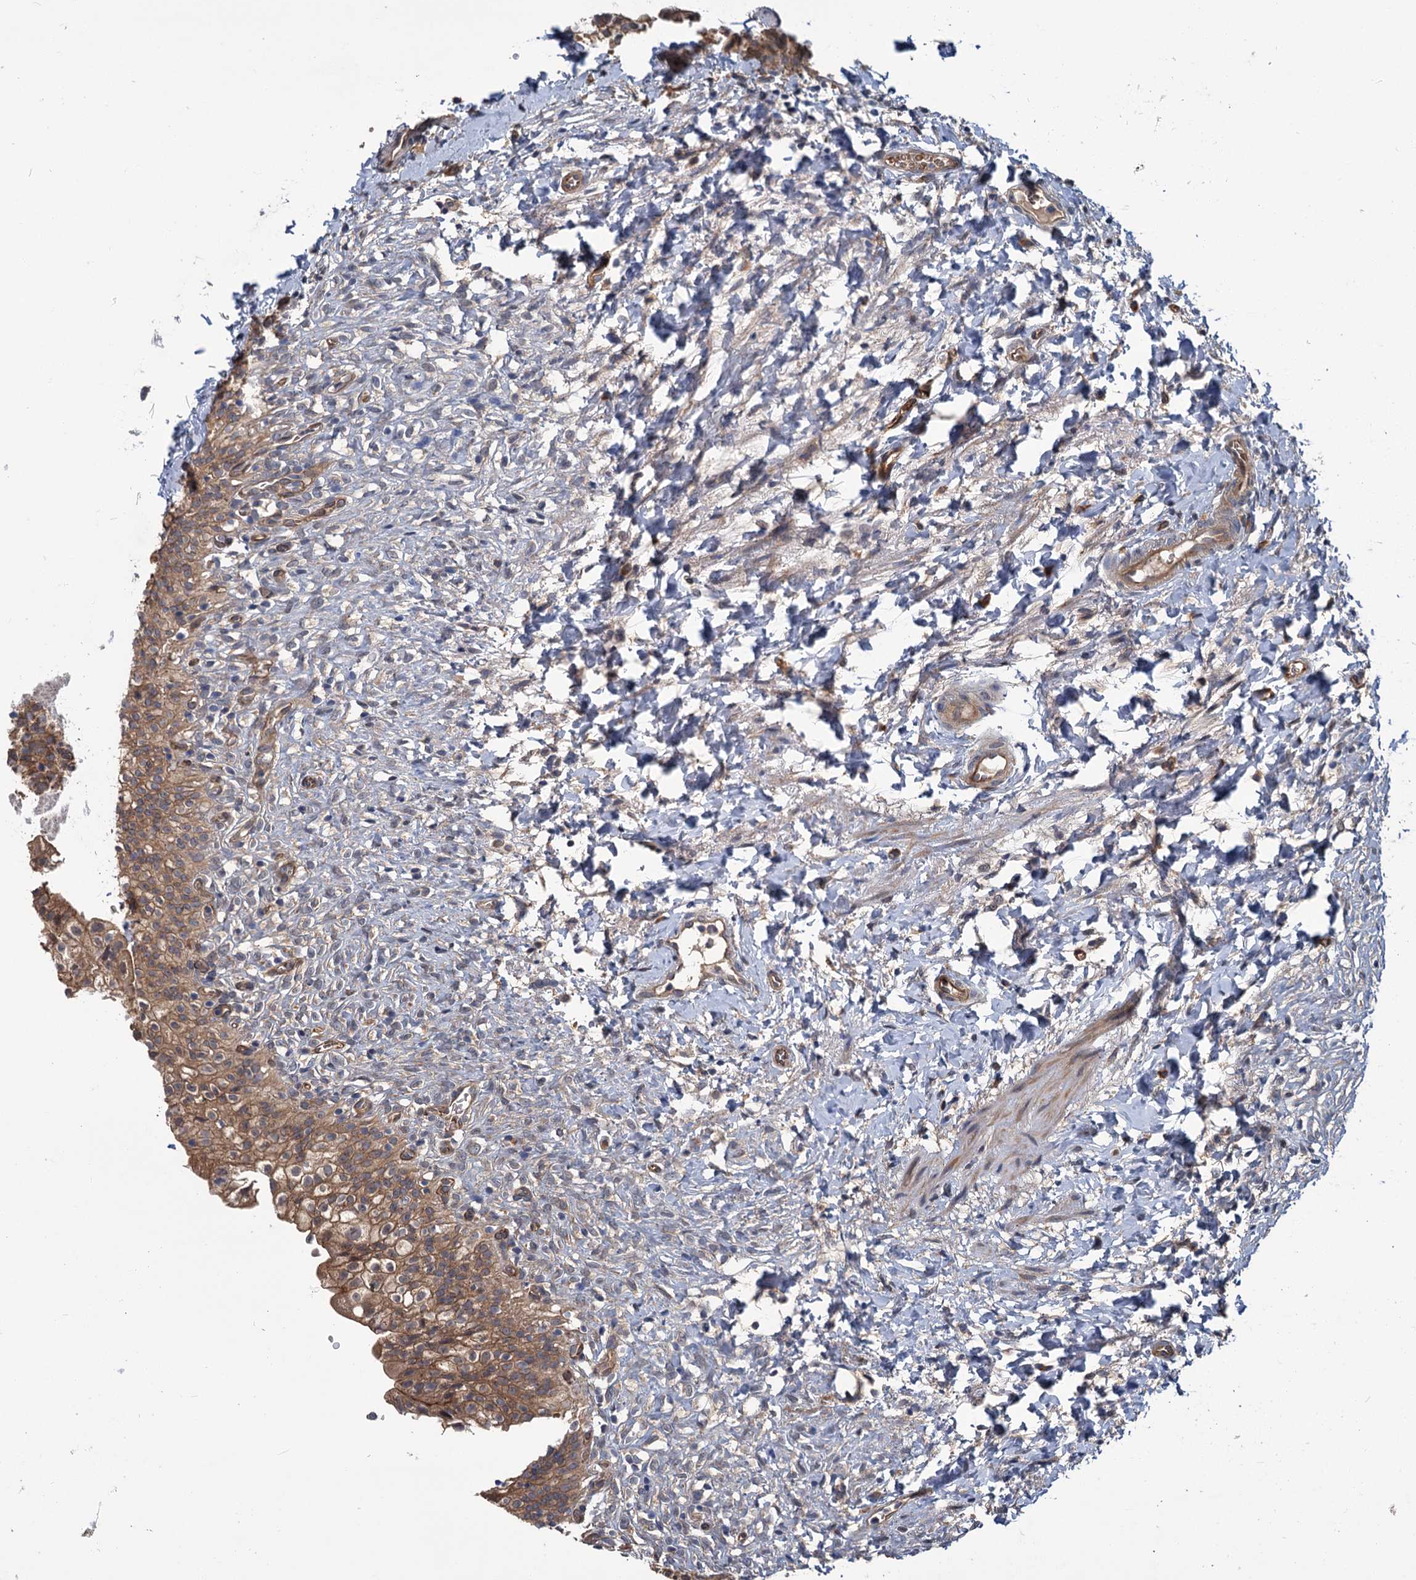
{"staining": {"intensity": "moderate", "quantity": ">75%", "location": "cytoplasmic/membranous"}, "tissue": "urinary bladder", "cell_type": "Urothelial cells", "image_type": "normal", "snomed": [{"axis": "morphology", "description": "Normal tissue, NOS"}, {"axis": "topography", "description": "Urinary bladder"}], "caption": "Urinary bladder stained with a brown dye demonstrates moderate cytoplasmic/membranous positive expression in approximately >75% of urothelial cells.", "gene": "PKN2", "patient": {"sex": "male", "age": 55}}